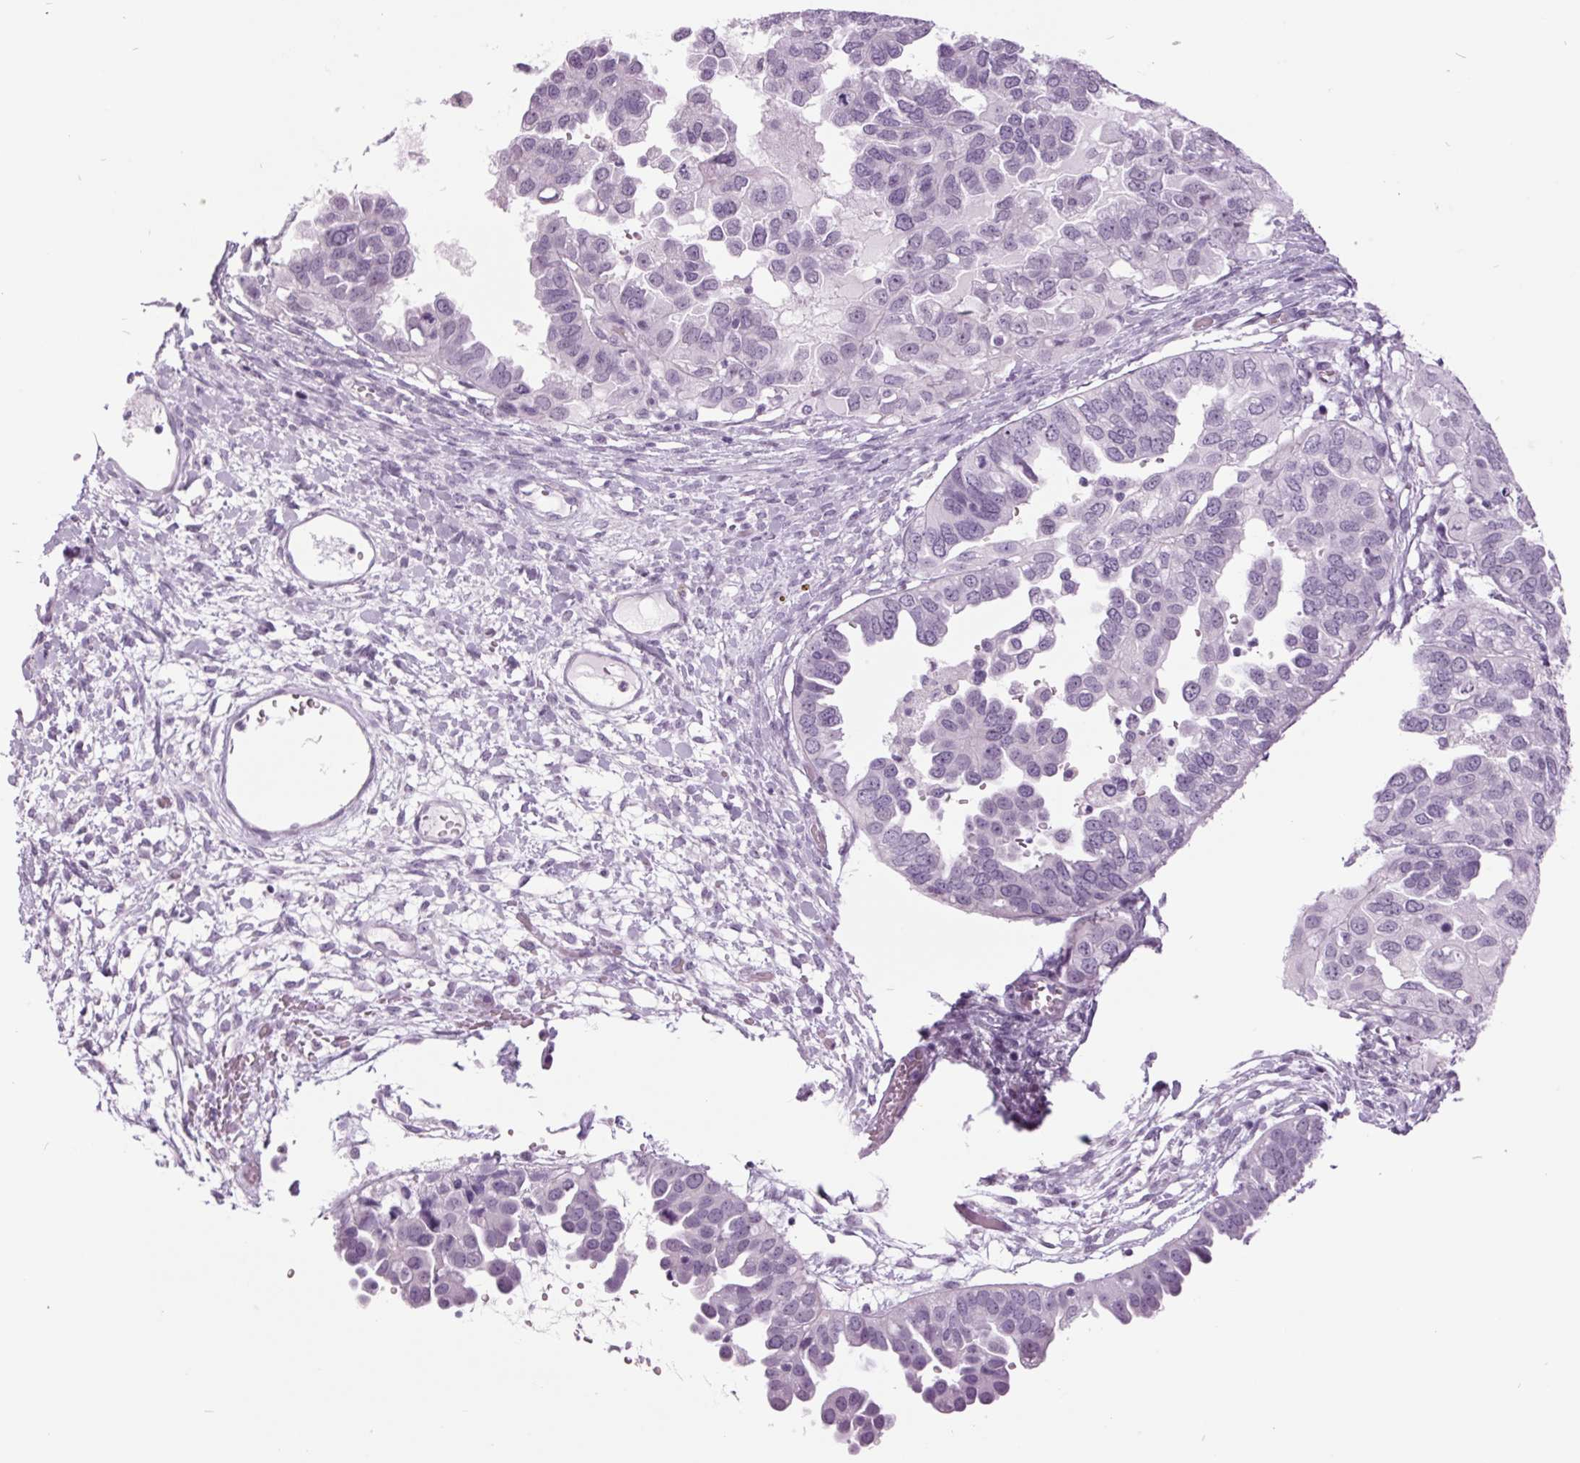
{"staining": {"intensity": "negative", "quantity": "none", "location": "none"}, "tissue": "ovarian cancer", "cell_type": "Tumor cells", "image_type": "cancer", "snomed": [{"axis": "morphology", "description": "Cystadenocarcinoma, serous, NOS"}, {"axis": "topography", "description": "Ovary"}], "caption": "This image is of serous cystadenocarcinoma (ovarian) stained with immunohistochemistry (IHC) to label a protein in brown with the nuclei are counter-stained blue. There is no expression in tumor cells. (DAB immunohistochemistry, high magnification).", "gene": "ODAD2", "patient": {"sex": "female", "age": 53}}